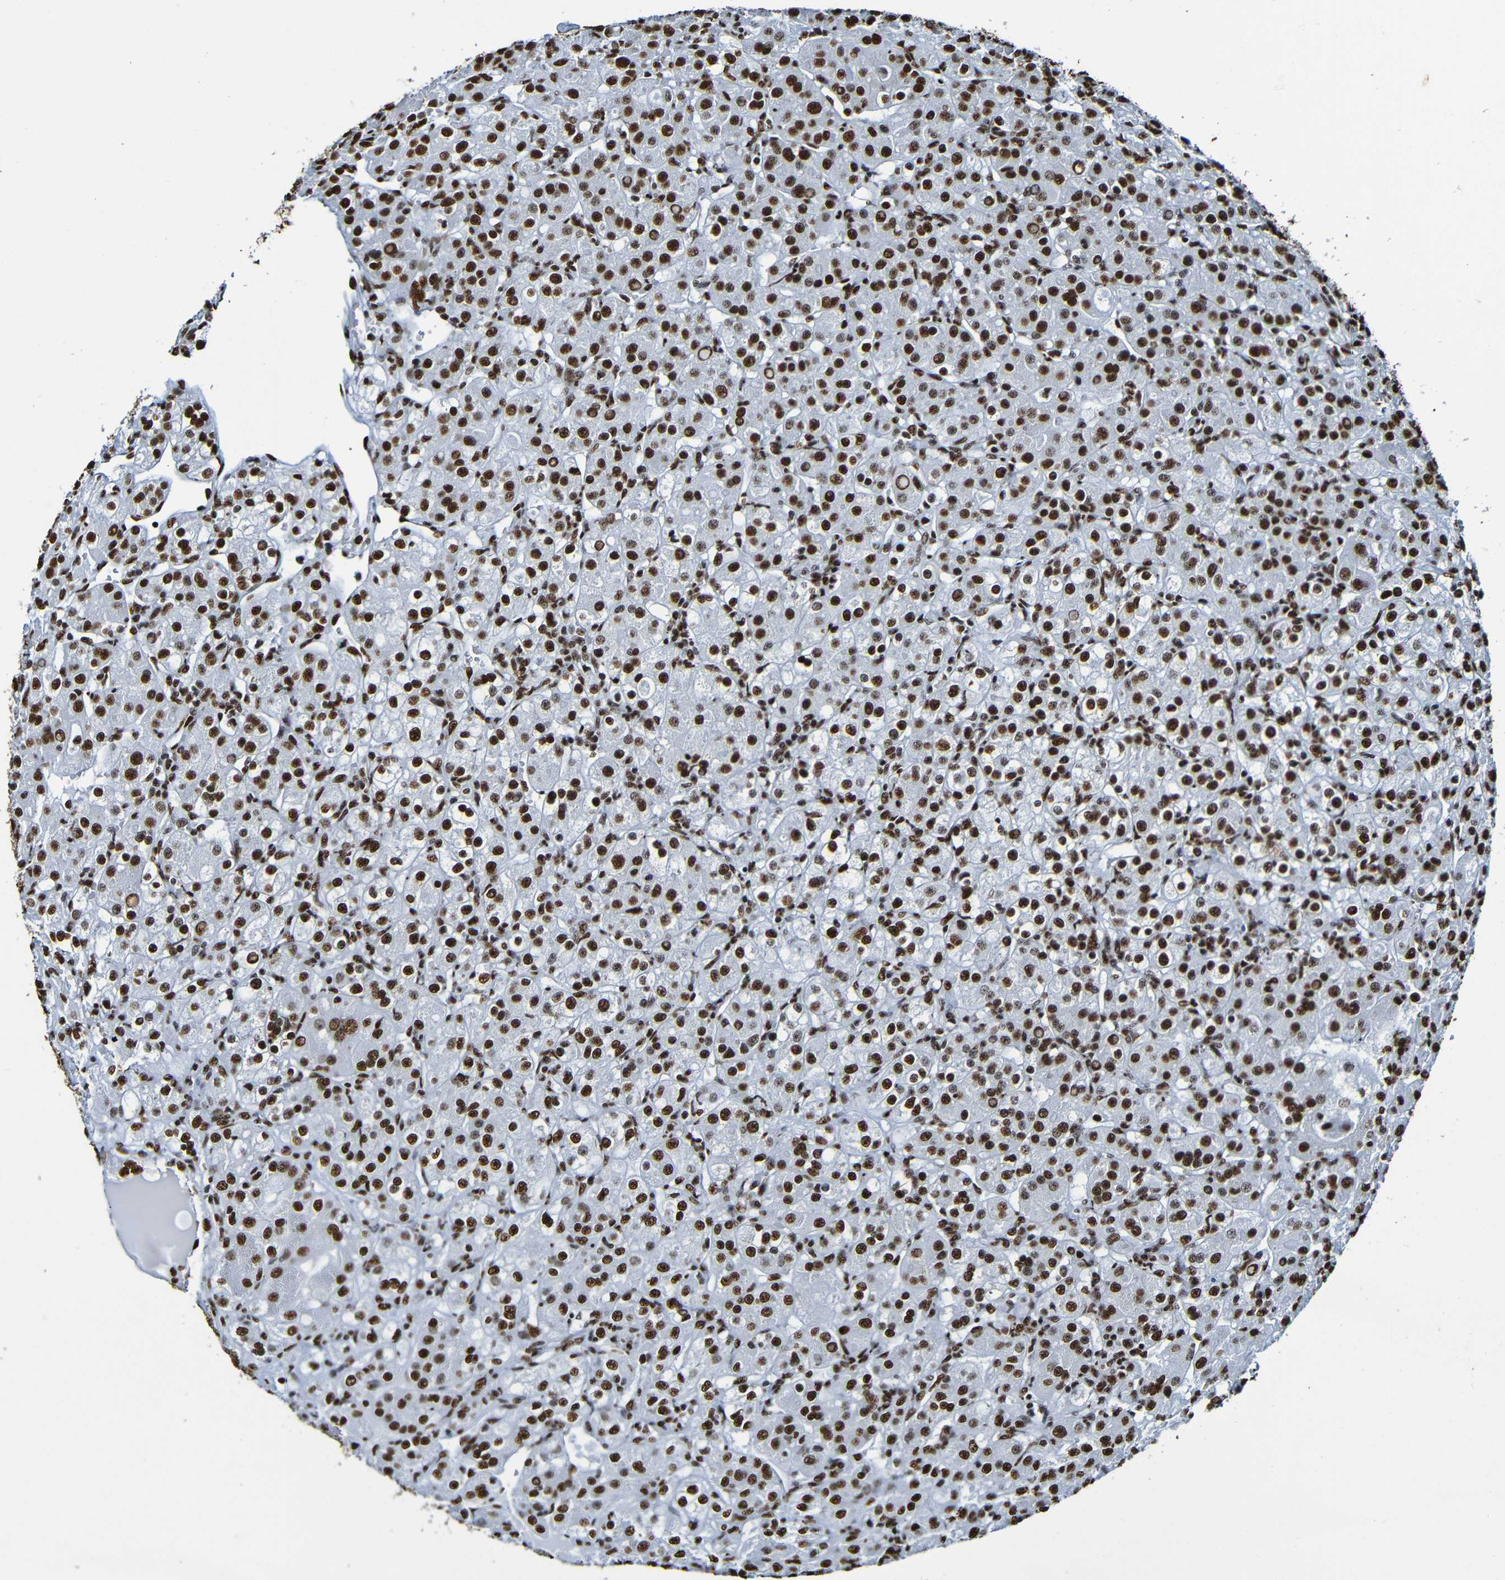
{"staining": {"intensity": "strong", "quantity": ">75%", "location": "nuclear"}, "tissue": "renal cancer", "cell_type": "Tumor cells", "image_type": "cancer", "snomed": [{"axis": "morphology", "description": "Normal tissue, NOS"}, {"axis": "morphology", "description": "Adenocarcinoma, NOS"}, {"axis": "topography", "description": "Kidney"}], "caption": "This micrograph displays IHC staining of human adenocarcinoma (renal), with high strong nuclear staining in approximately >75% of tumor cells.", "gene": "SRSF3", "patient": {"sex": "male", "age": 61}}